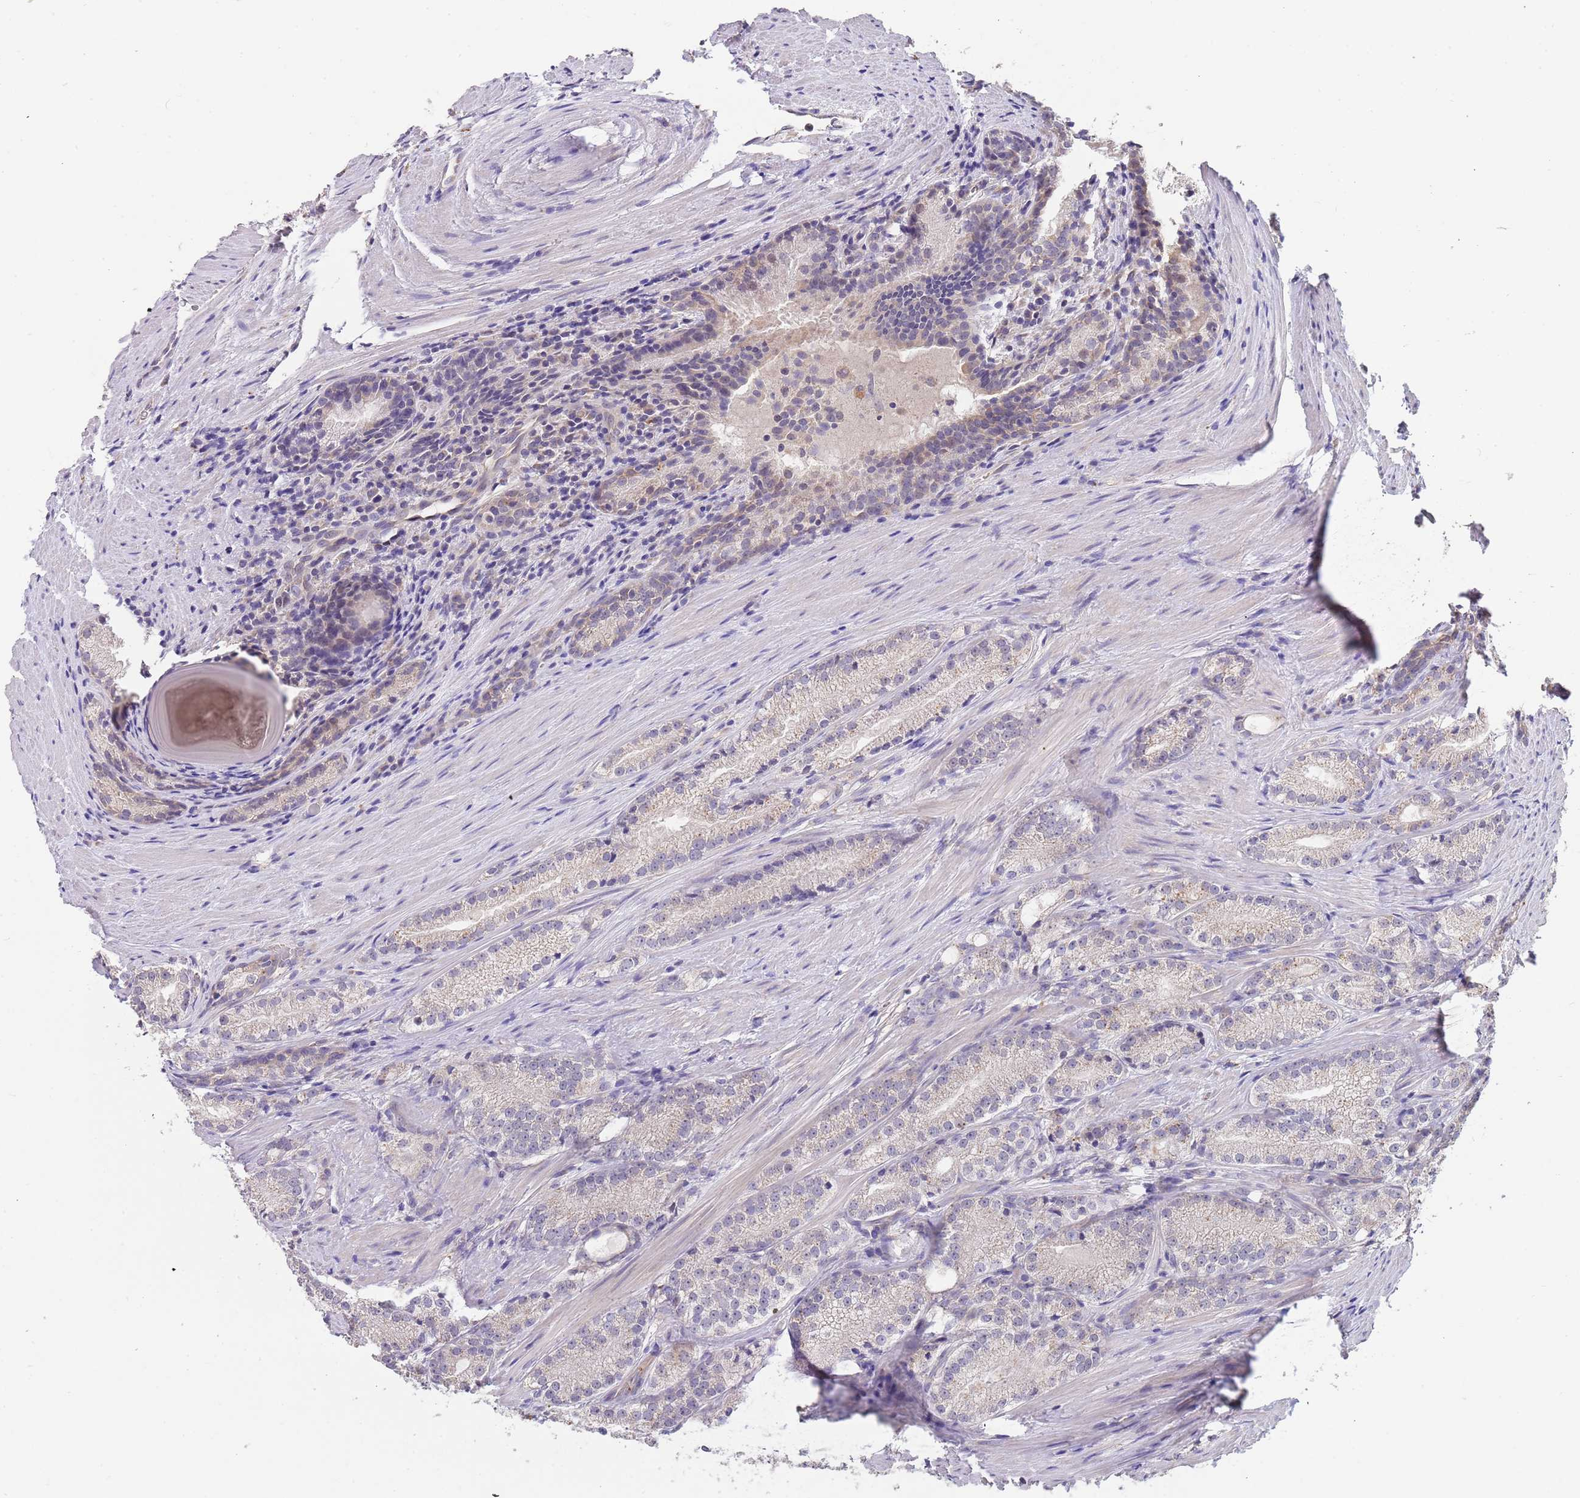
{"staining": {"intensity": "negative", "quantity": "none", "location": "none"}, "tissue": "prostate cancer", "cell_type": "Tumor cells", "image_type": "cancer", "snomed": [{"axis": "morphology", "description": "Adenocarcinoma, Low grade"}, {"axis": "topography", "description": "Prostate"}], "caption": "The image exhibits no significant staining in tumor cells of prostate adenocarcinoma (low-grade).", "gene": "TMEM64", "patient": {"sex": "male", "age": 57}}